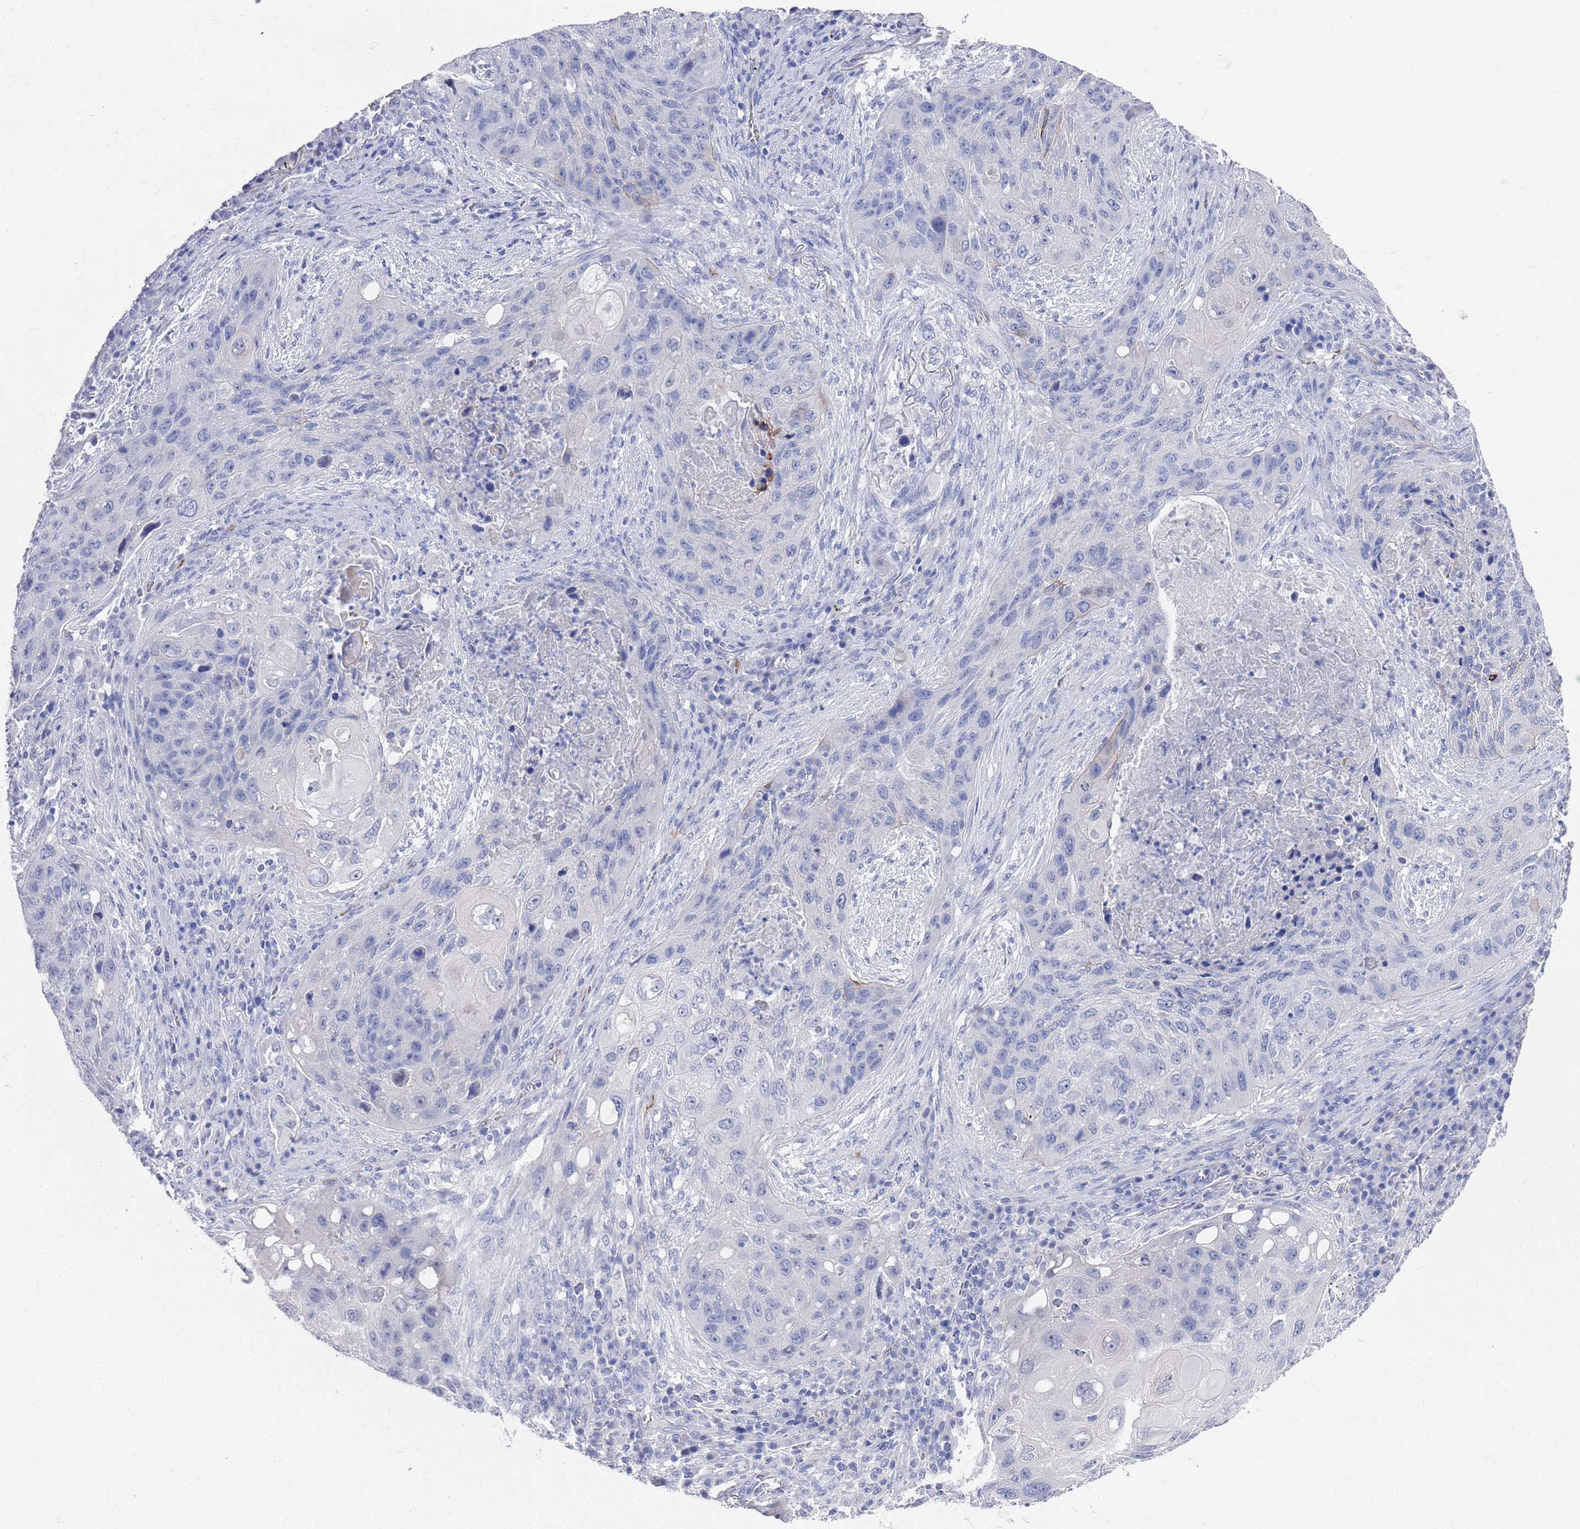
{"staining": {"intensity": "negative", "quantity": "none", "location": "none"}, "tissue": "lung cancer", "cell_type": "Tumor cells", "image_type": "cancer", "snomed": [{"axis": "morphology", "description": "Squamous cell carcinoma, NOS"}, {"axis": "topography", "description": "Lung"}], "caption": "Immunohistochemistry (IHC) image of neoplastic tissue: lung cancer stained with DAB (3,3'-diaminobenzidine) shows no significant protein positivity in tumor cells. (Stains: DAB IHC with hematoxylin counter stain, Microscopy: brightfield microscopy at high magnification).", "gene": "MTMR2", "patient": {"sex": "female", "age": 63}}